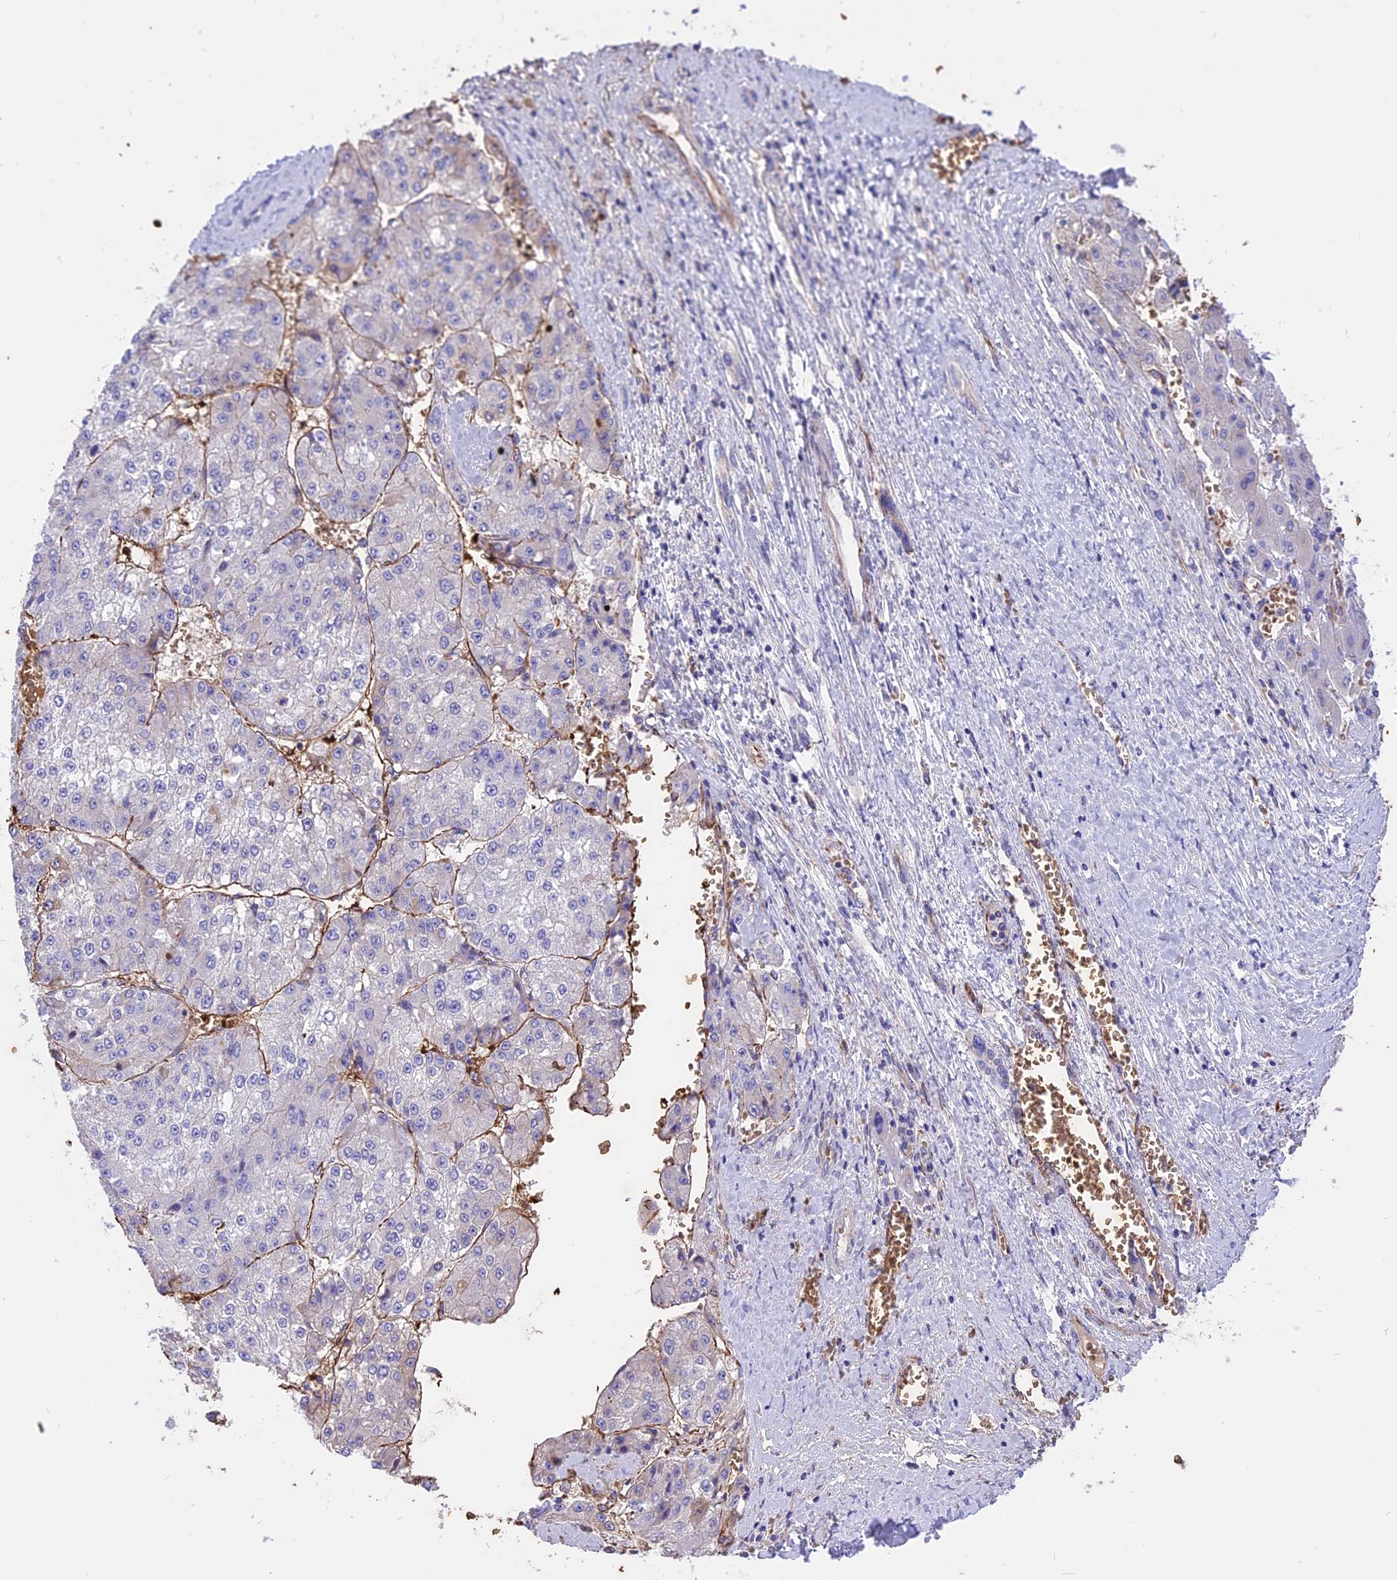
{"staining": {"intensity": "negative", "quantity": "none", "location": "none"}, "tissue": "liver cancer", "cell_type": "Tumor cells", "image_type": "cancer", "snomed": [{"axis": "morphology", "description": "Carcinoma, Hepatocellular, NOS"}, {"axis": "topography", "description": "Liver"}], "caption": "Tumor cells are negative for brown protein staining in liver hepatocellular carcinoma.", "gene": "TTC4", "patient": {"sex": "female", "age": 73}}